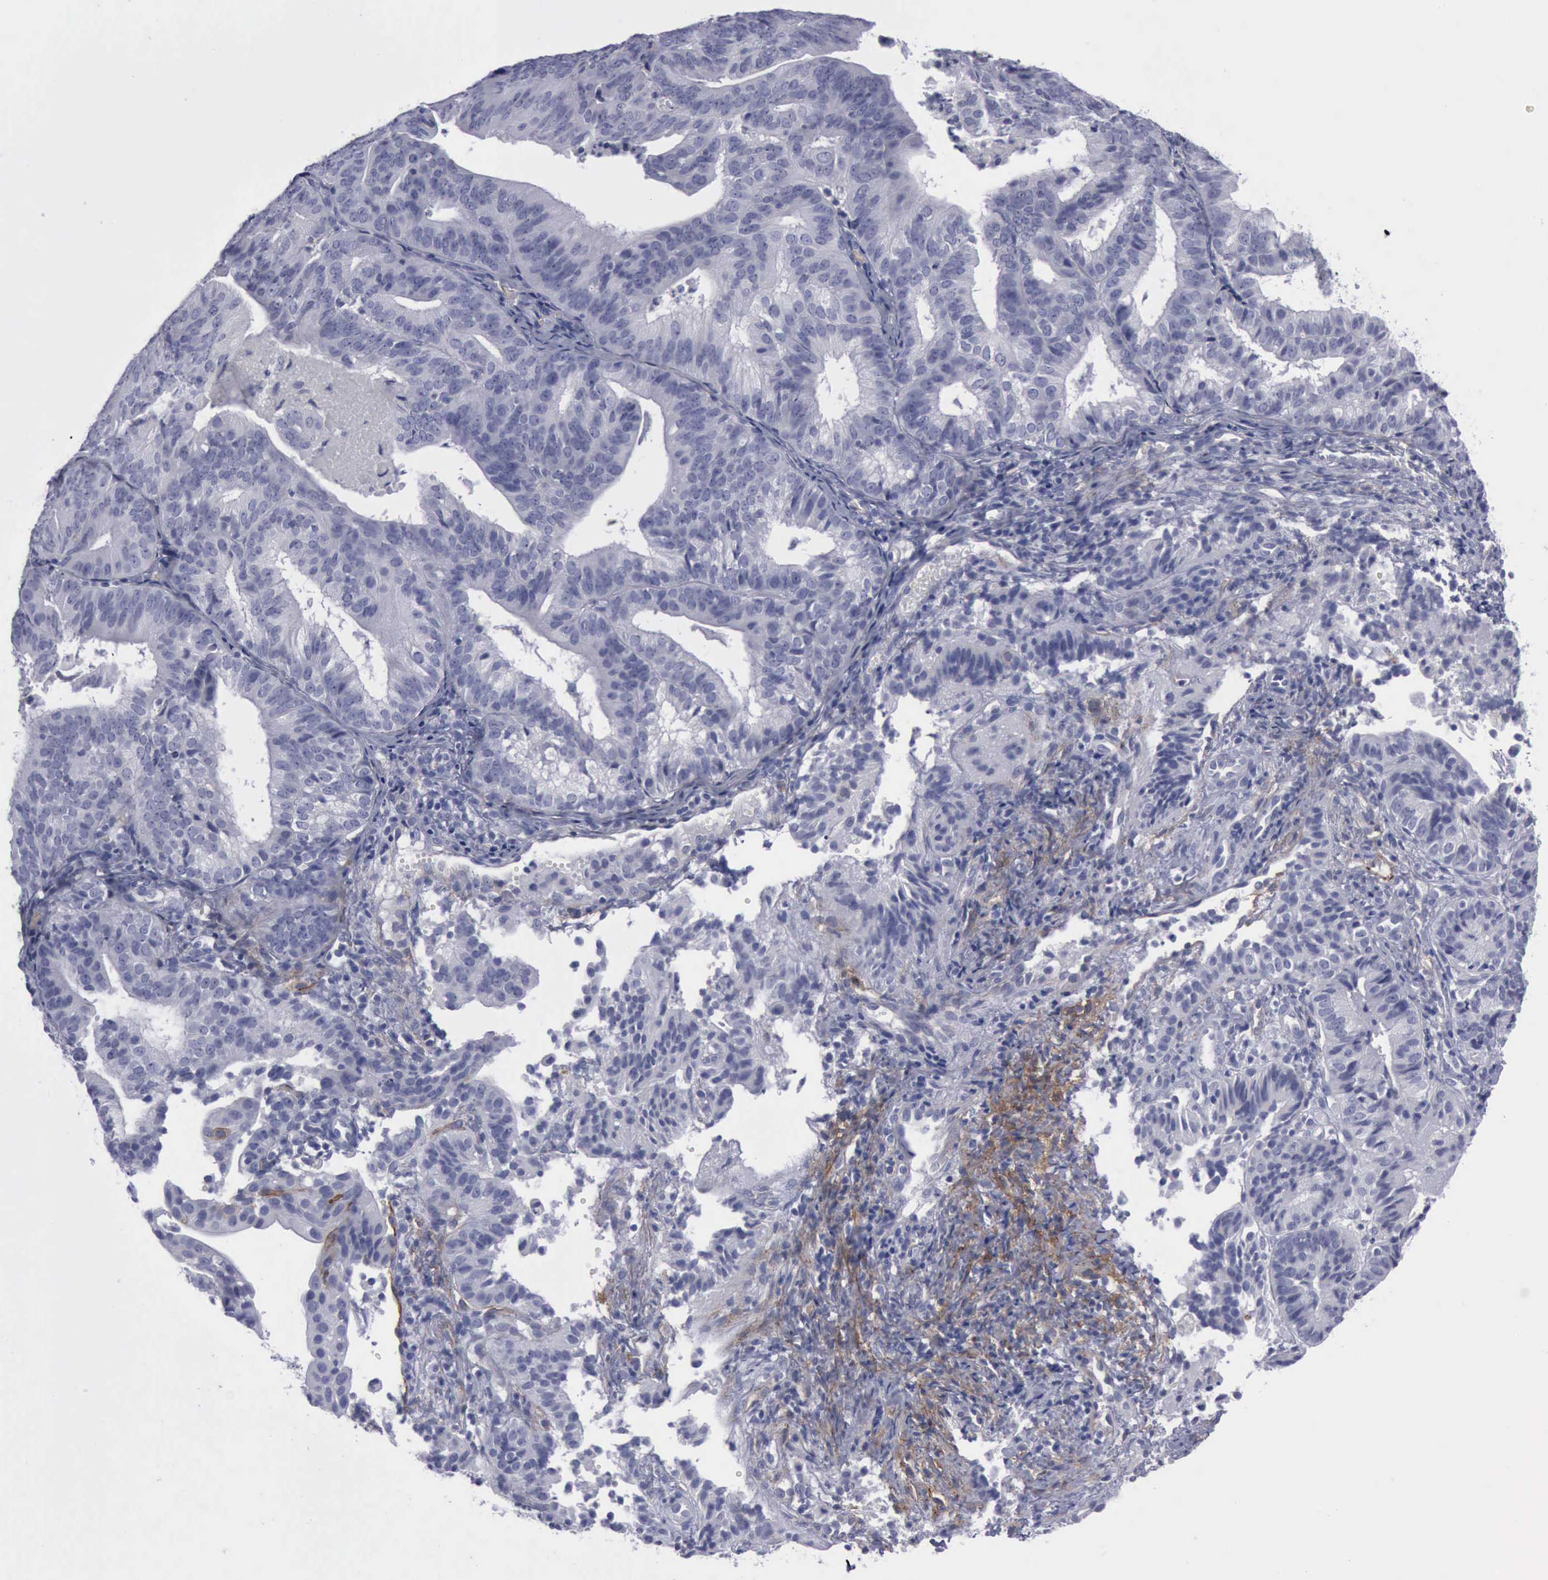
{"staining": {"intensity": "negative", "quantity": "none", "location": "none"}, "tissue": "cervical cancer", "cell_type": "Tumor cells", "image_type": "cancer", "snomed": [{"axis": "morphology", "description": "Adenocarcinoma, NOS"}, {"axis": "topography", "description": "Cervix"}], "caption": "Histopathology image shows no significant protein positivity in tumor cells of cervical cancer. (DAB (3,3'-diaminobenzidine) immunohistochemistry, high magnification).", "gene": "CDH2", "patient": {"sex": "female", "age": 60}}